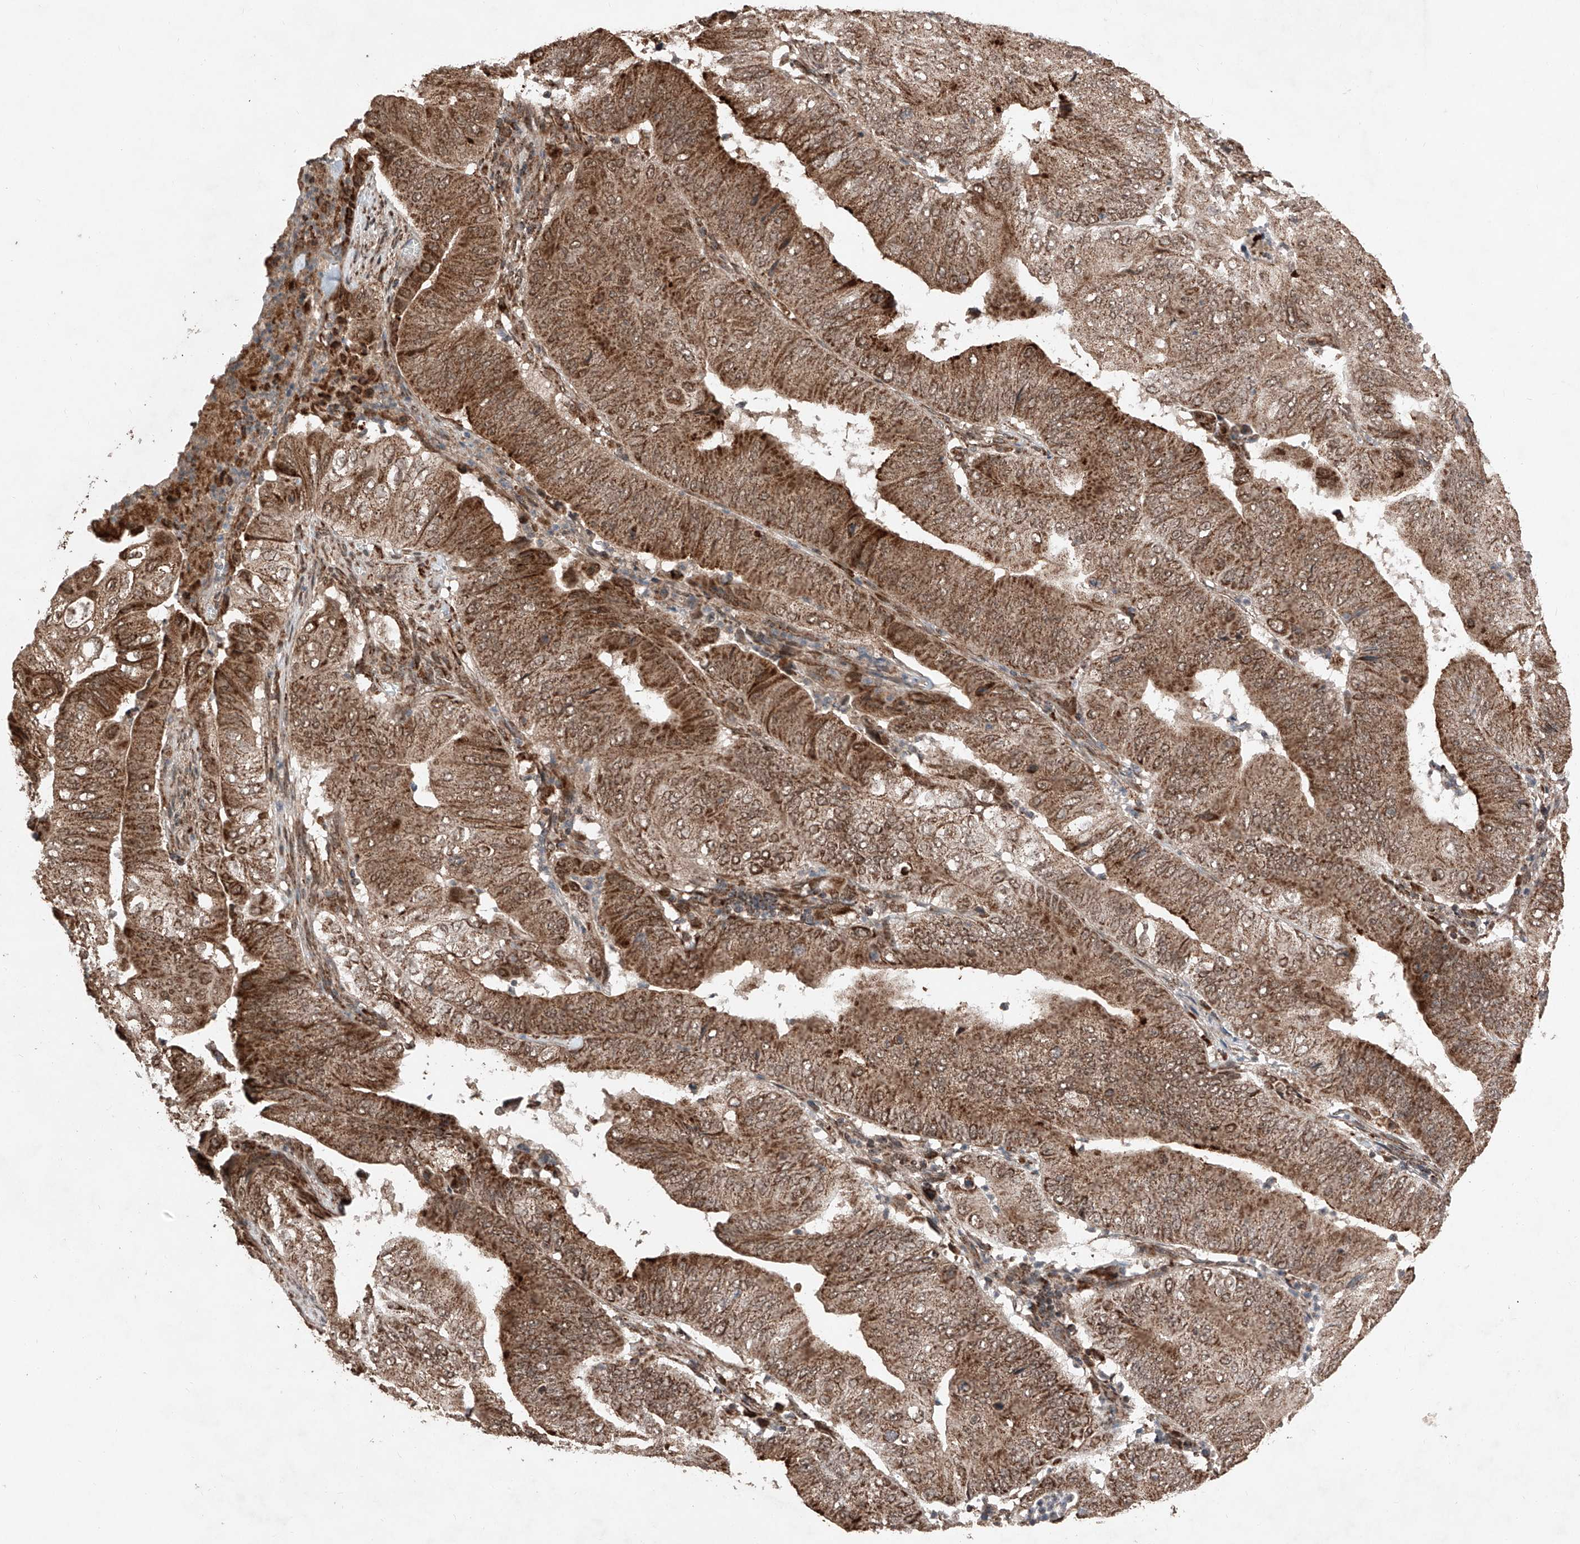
{"staining": {"intensity": "moderate", "quantity": ">75%", "location": "cytoplasmic/membranous"}, "tissue": "pancreatic cancer", "cell_type": "Tumor cells", "image_type": "cancer", "snomed": [{"axis": "morphology", "description": "Adenocarcinoma, NOS"}, {"axis": "topography", "description": "Pancreas"}], "caption": "Pancreatic cancer (adenocarcinoma) was stained to show a protein in brown. There is medium levels of moderate cytoplasmic/membranous expression in about >75% of tumor cells. The staining is performed using DAB (3,3'-diaminobenzidine) brown chromogen to label protein expression. The nuclei are counter-stained blue using hematoxylin.", "gene": "ZSCAN29", "patient": {"sex": "female", "age": 77}}